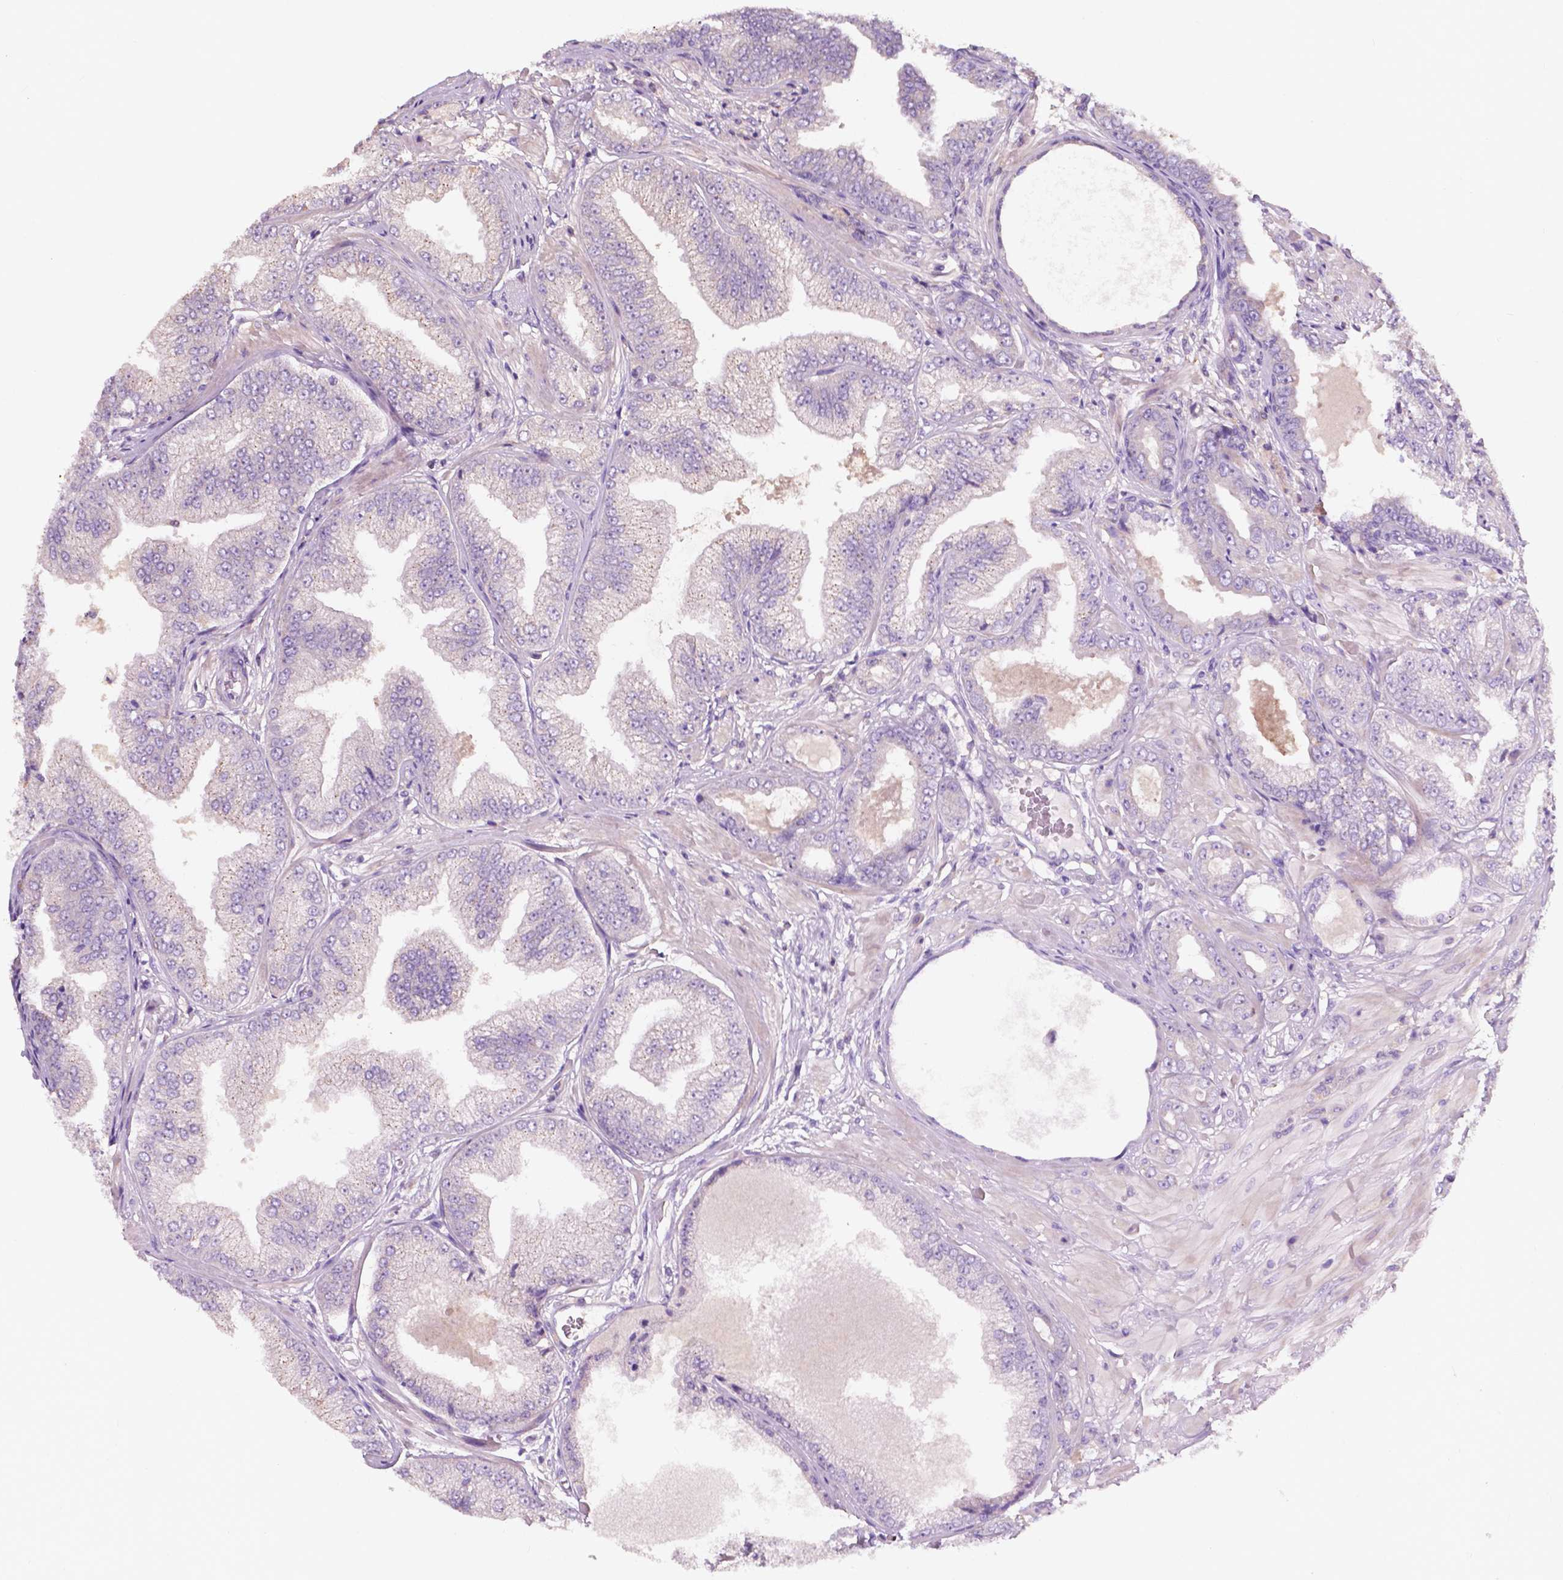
{"staining": {"intensity": "negative", "quantity": "none", "location": "none"}, "tissue": "prostate cancer", "cell_type": "Tumor cells", "image_type": "cancer", "snomed": [{"axis": "morphology", "description": "Adenocarcinoma, Low grade"}, {"axis": "topography", "description": "Prostate"}], "caption": "Tumor cells show no significant protein expression in prostate cancer (adenocarcinoma (low-grade)). (DAB immunohistochemistry visualized using brightfield microscopy, high magnification).", "gene": "SEMA4A", "patient": {"sex": "male", "age": 55}}